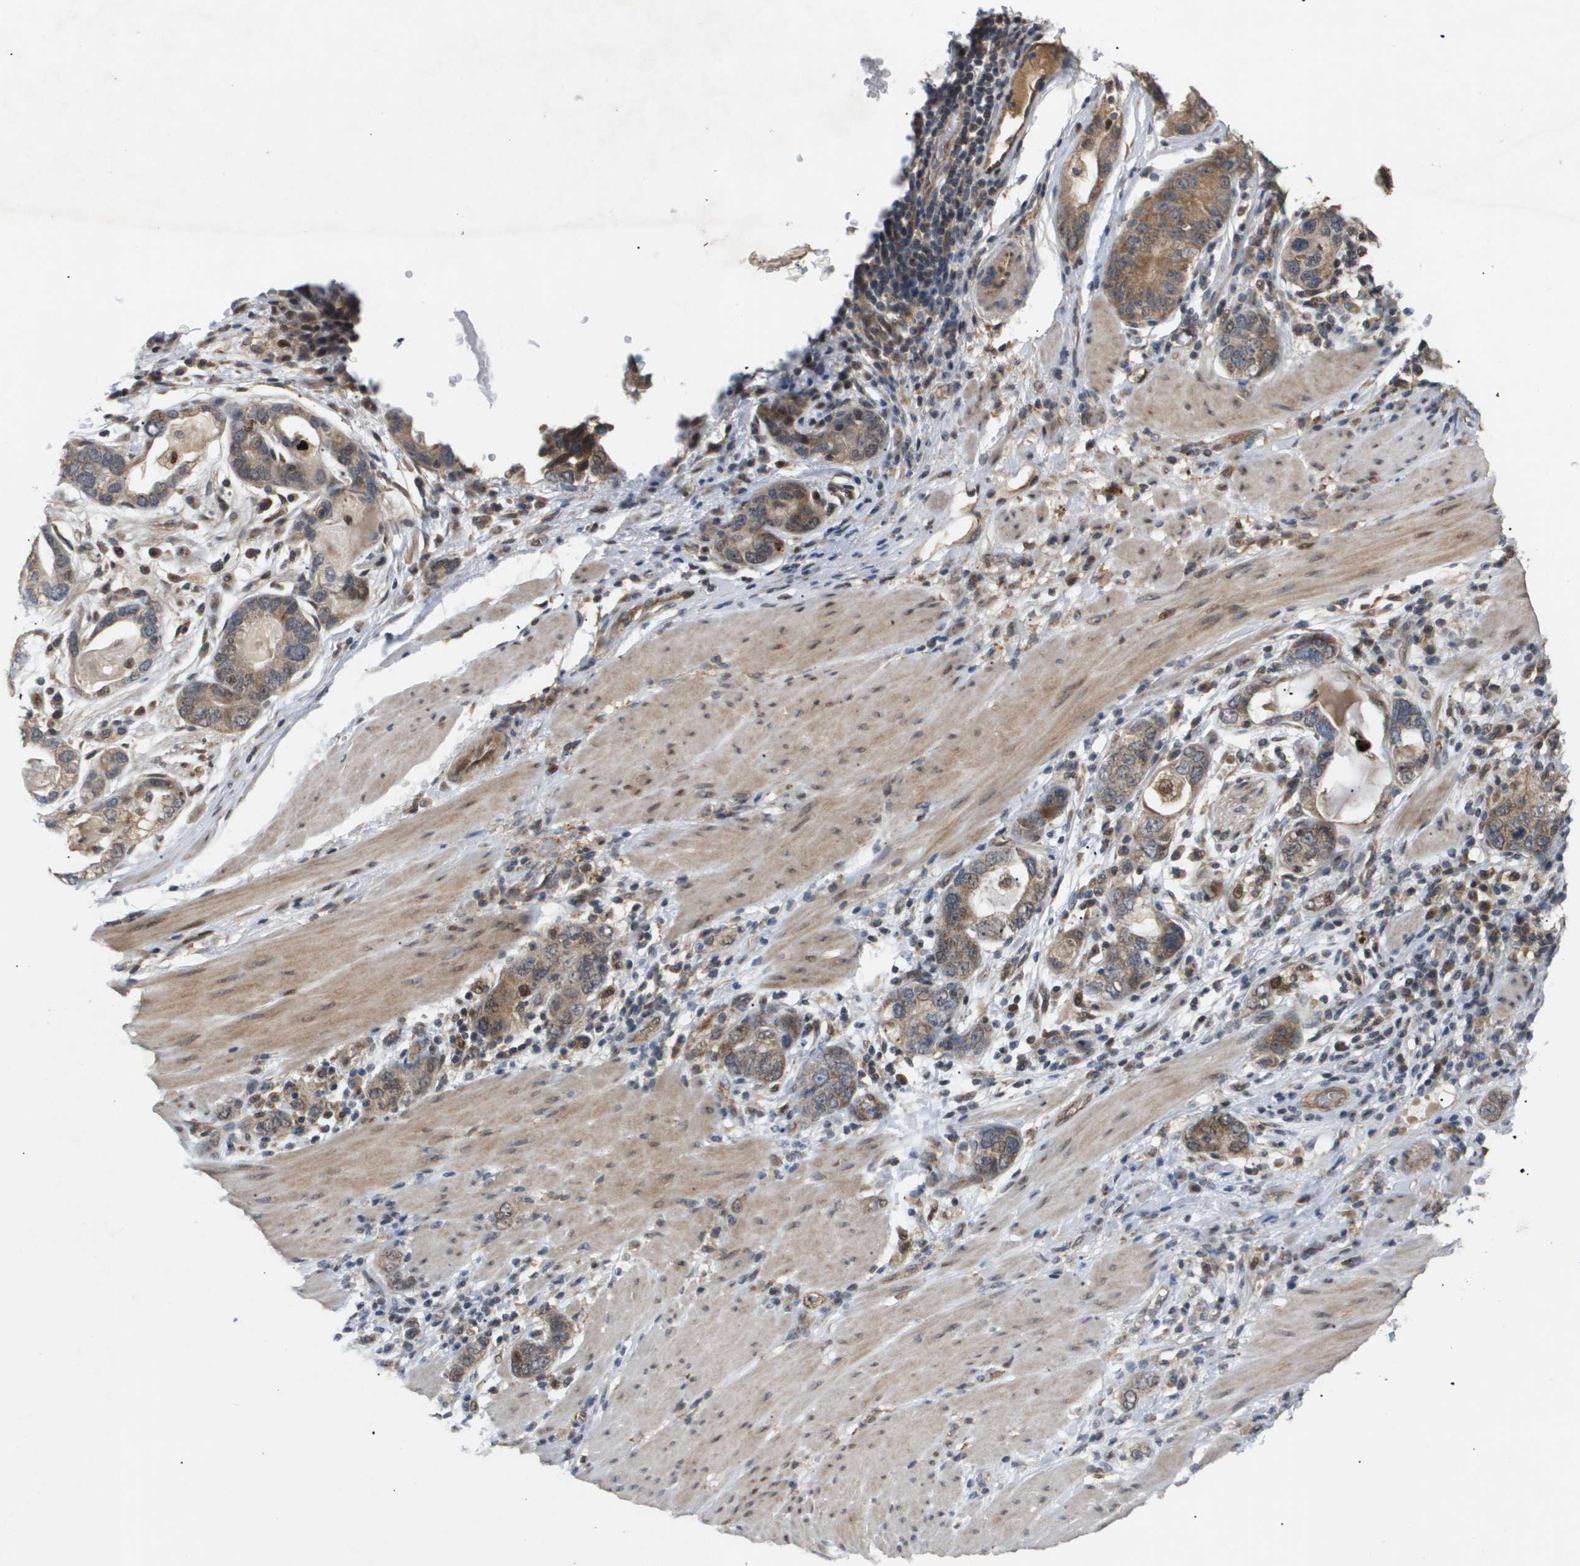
{"staining": {"intensity": "moderate", "quantity": "25%-75%", "location": "cytoplasmic/membranous,nuclear"}, "tissue": "stomach cancer", "cell_type": "Tumor cells", "image_type": "cancer", "snomed": [{"axis": "morphology", "description": "Adenocarcinoma, NOS"}, {"axis": "topography", "description": "Stomach, lower"}], "caption": "Brown immunohistochemical staining in stomach cancer (adenocarcinoma) demonstrates moderate cytoplasmic/membranous and nuclear staining in approximately 25%-75% of tumor cells.", "gene": "PDGFB", "patient": {"sex": "female", "age": 93}}